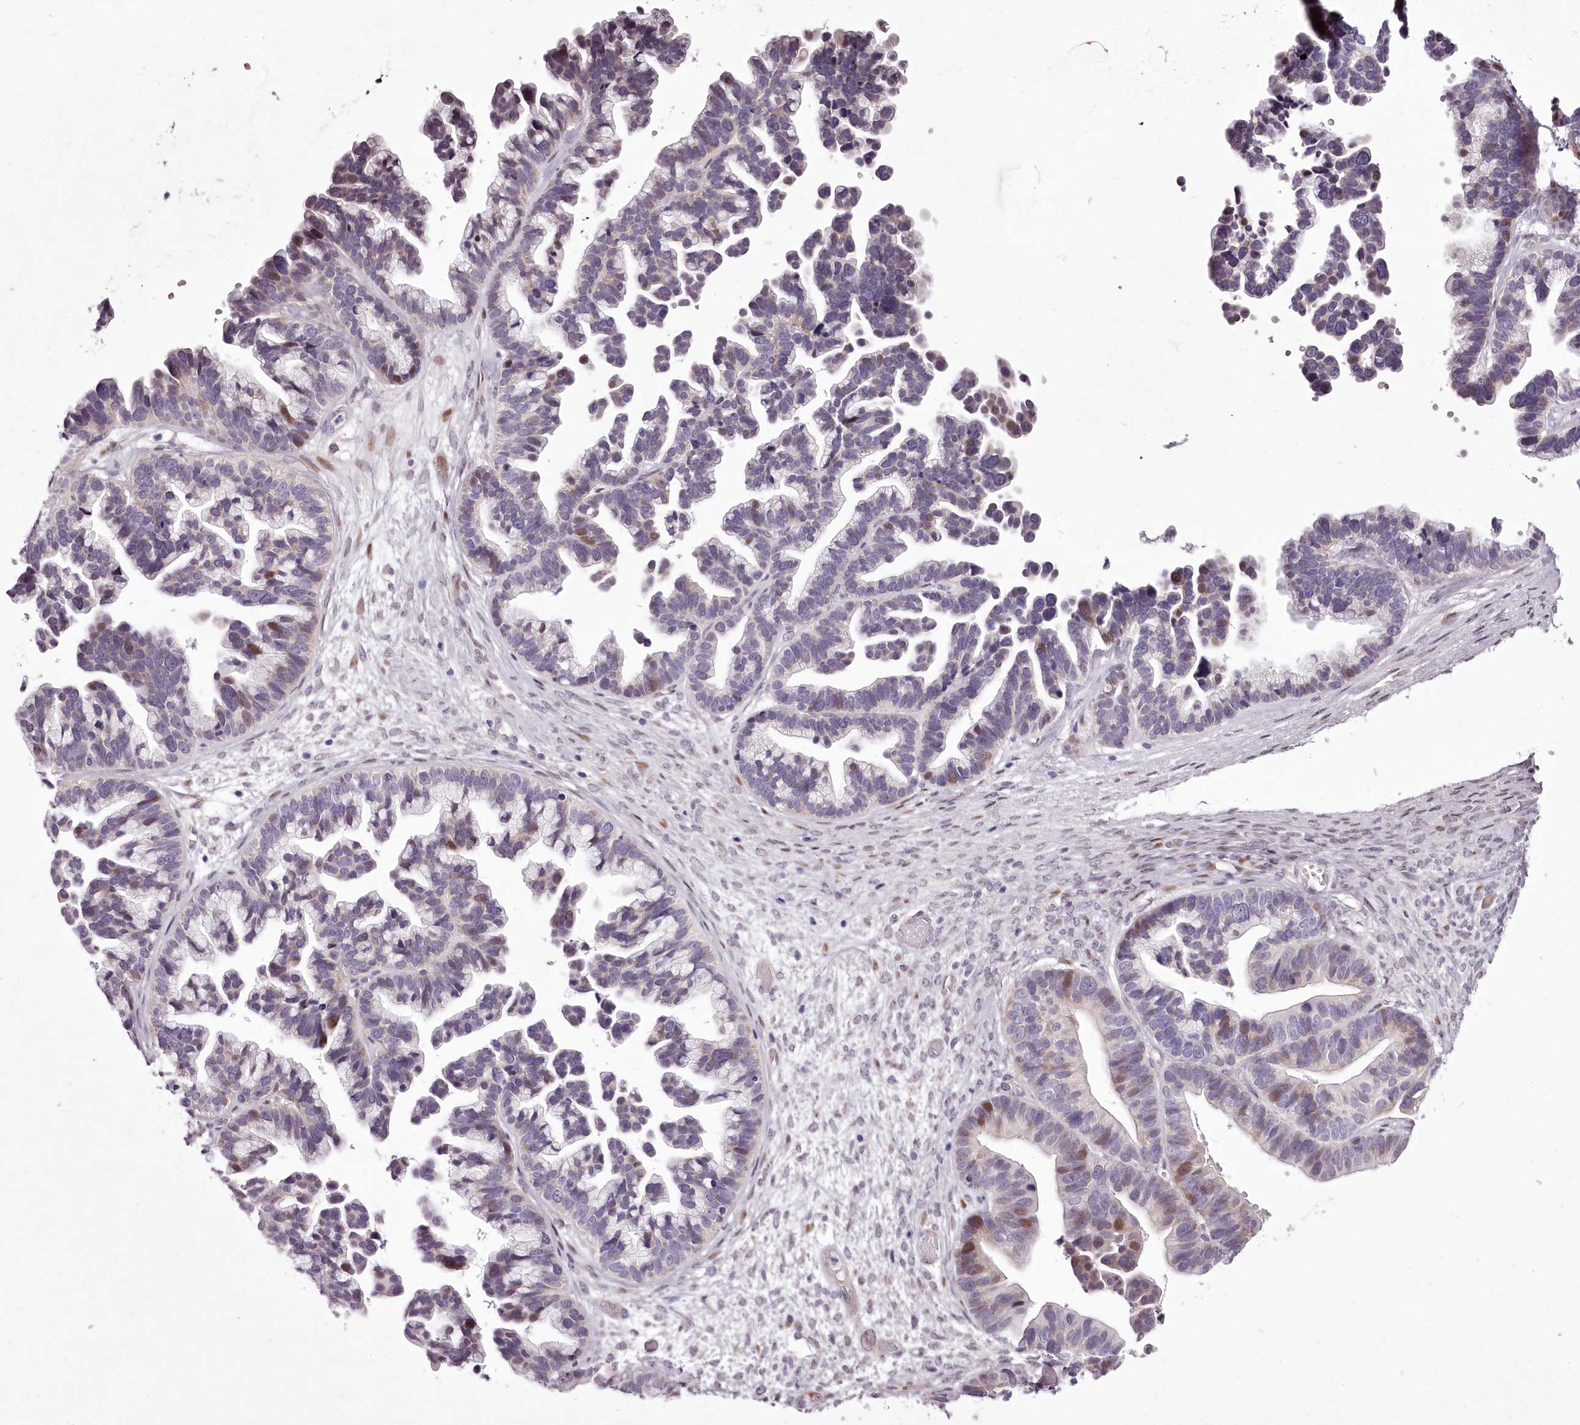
{"staining": {"intensity": "moderate", "quantity": "<25%", "location": "nuclear"}, "tissue": "ovarian cancer", "cell_type": "Tumor cells", "image_type": "cancer", "snomed": [{"axis": "morphology", "description": "Cystadenocarcinoma, serous, NOS"}, {"axis": "topography", "description": "Ovary"}], "caption": "Ovarian cancer (serous cystadenocarcinoma) was stained to show a protein in brown. There is low levels of moderate nuclear positivity in approximately <25% of tumor cells.", "gene": "C1orf56", "patient": {"sex": "female", "age": 56}}